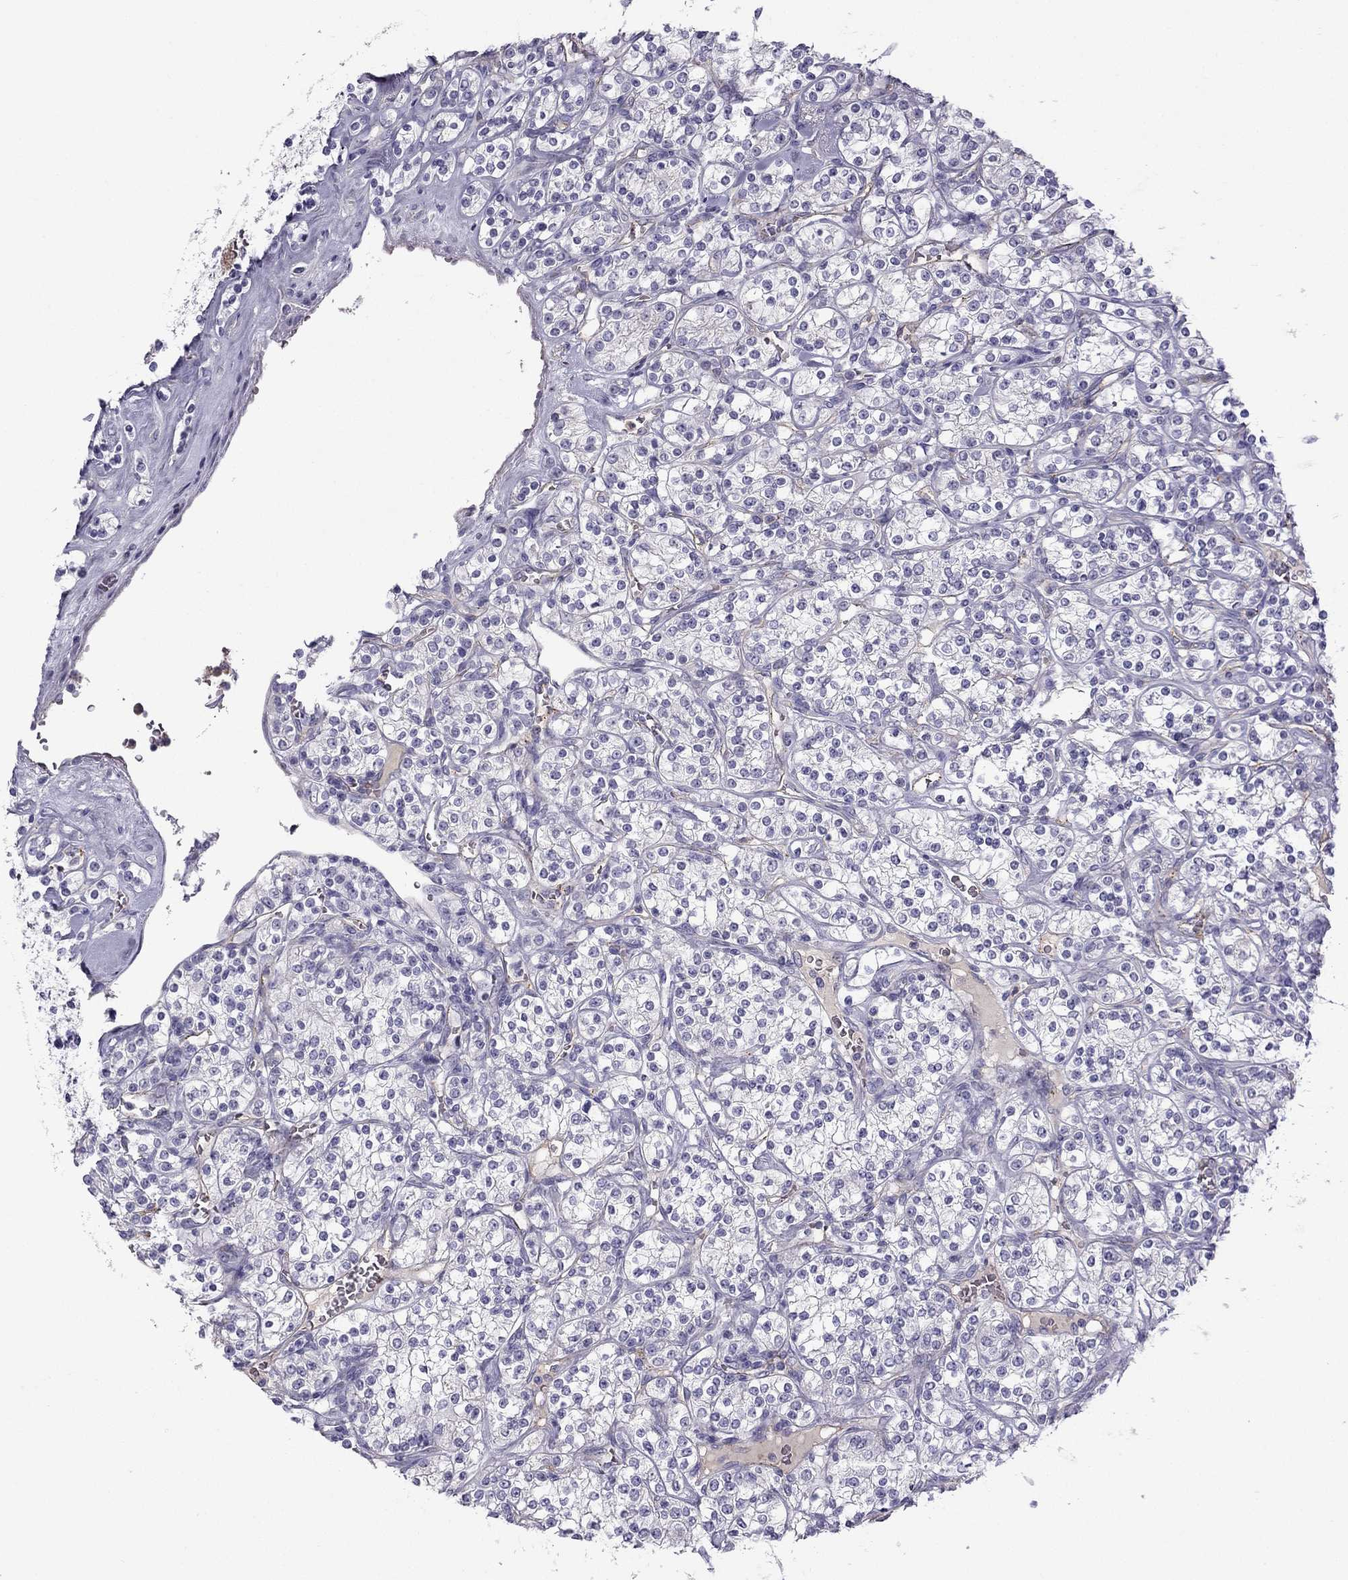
{"staining": {"intensity": "negative", "quantity": "none", "location": "none"}, "tissue": "renal cancer", "cell_type": "Tumor cells", "image_type": "cancer", "snomed": [{"axis": "morphology", "description": "Adenocarcinoma, NOS"}, {"axis": "topography", "description": "Kidney"}], "caption": "Tumor cells show no significant protein positivity in adenocarcinoma (renal).", "gene": "STOML3", "patient": {"sex": "male", "age": 77}}